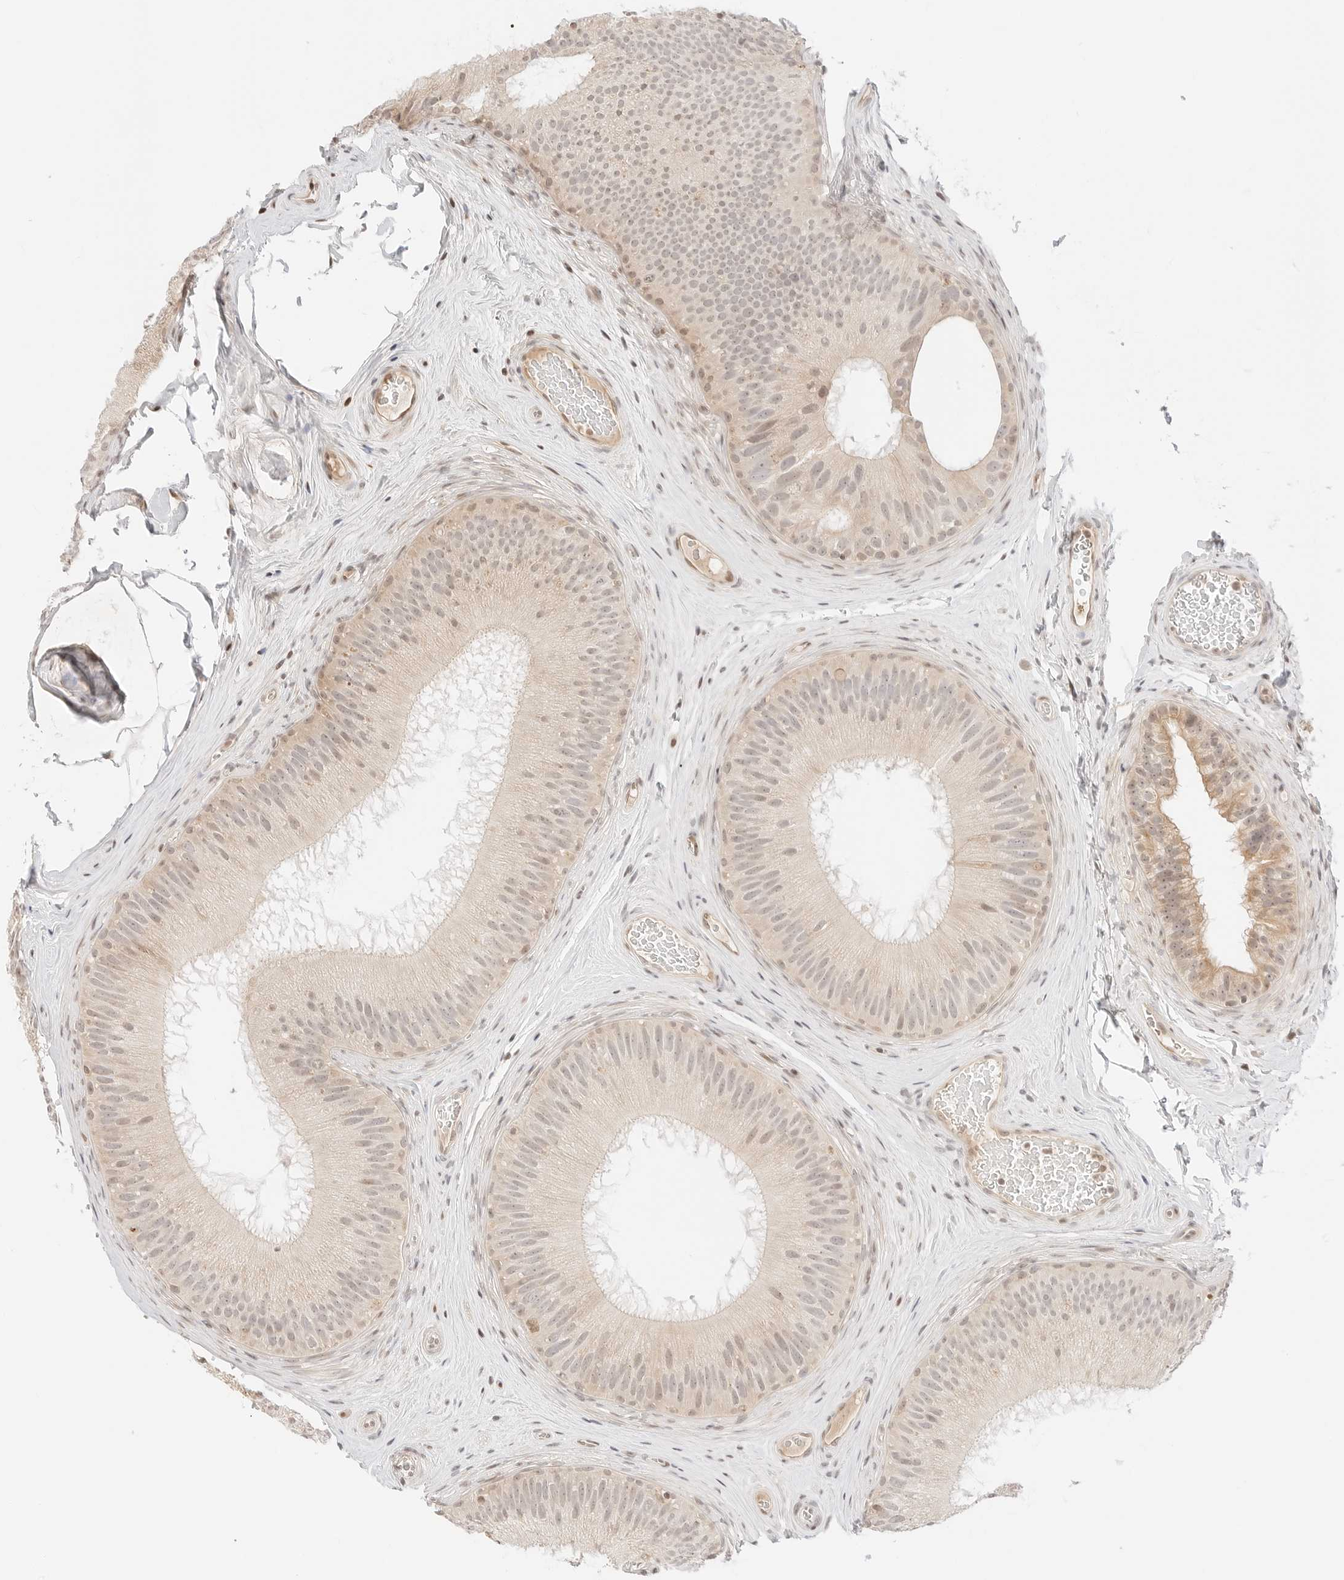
{"staining": {"intensity": "moderate", "quantity": "25%-75%", "location": "cytoplasmic/membranous,nuclear"}, "tissue": "epididymis", "cell_type": "Glandular cells", "image_type": "normal", "snomed": [{"axis": "morphology", "description": "Normal tissue, NOS"}, {"axis": "topography", "description": "Epididymis"}], "caption": "Benign epididymis displays moderate cytoplasmic/membranous,nuclear positivity in about 25%-75% of glandular cells.", "gene": "RPS6KL1", "patient": {"sex": "male", "age": 45}}